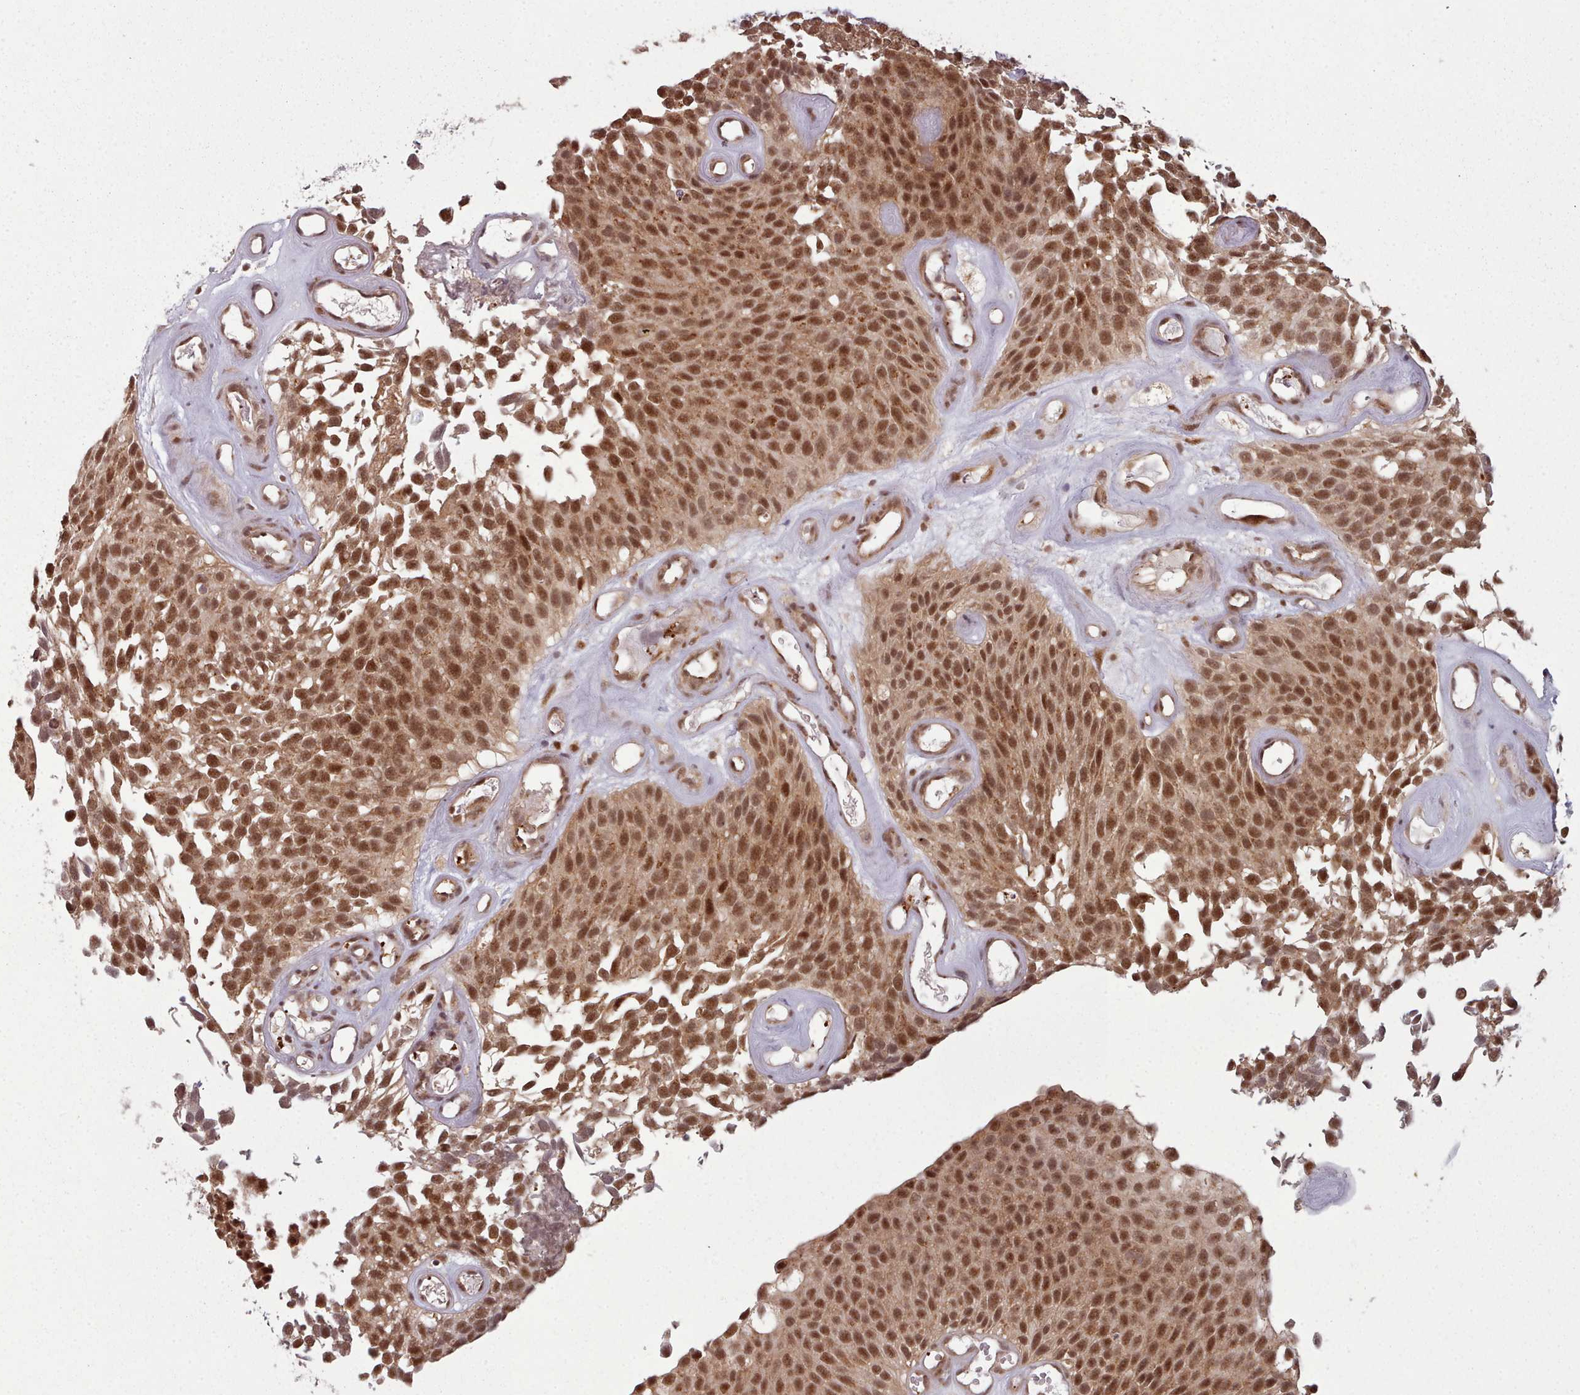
{"staining": {"intensity": "moderate", "quantity": ">75%", "location": "nuclear"}, "tissue": "urothelial cancer", "cell_type": "Tumor cells", "image_type": "cancer", "snomed": [{"axis": "morphology", "description": "Urothelial carcinoma, Low grade"}, {"axis": "topography", "description": "Urinary bladder"}], "caption": "This histopathology image demonstrates immunohistochemistry staining of low-grade urothelial carcinoma, with medium moderate nuclear staining in approximately >75% of tumor cells.", "gene": "DHX8", "patient": {"sex": "male", "age": 89}}